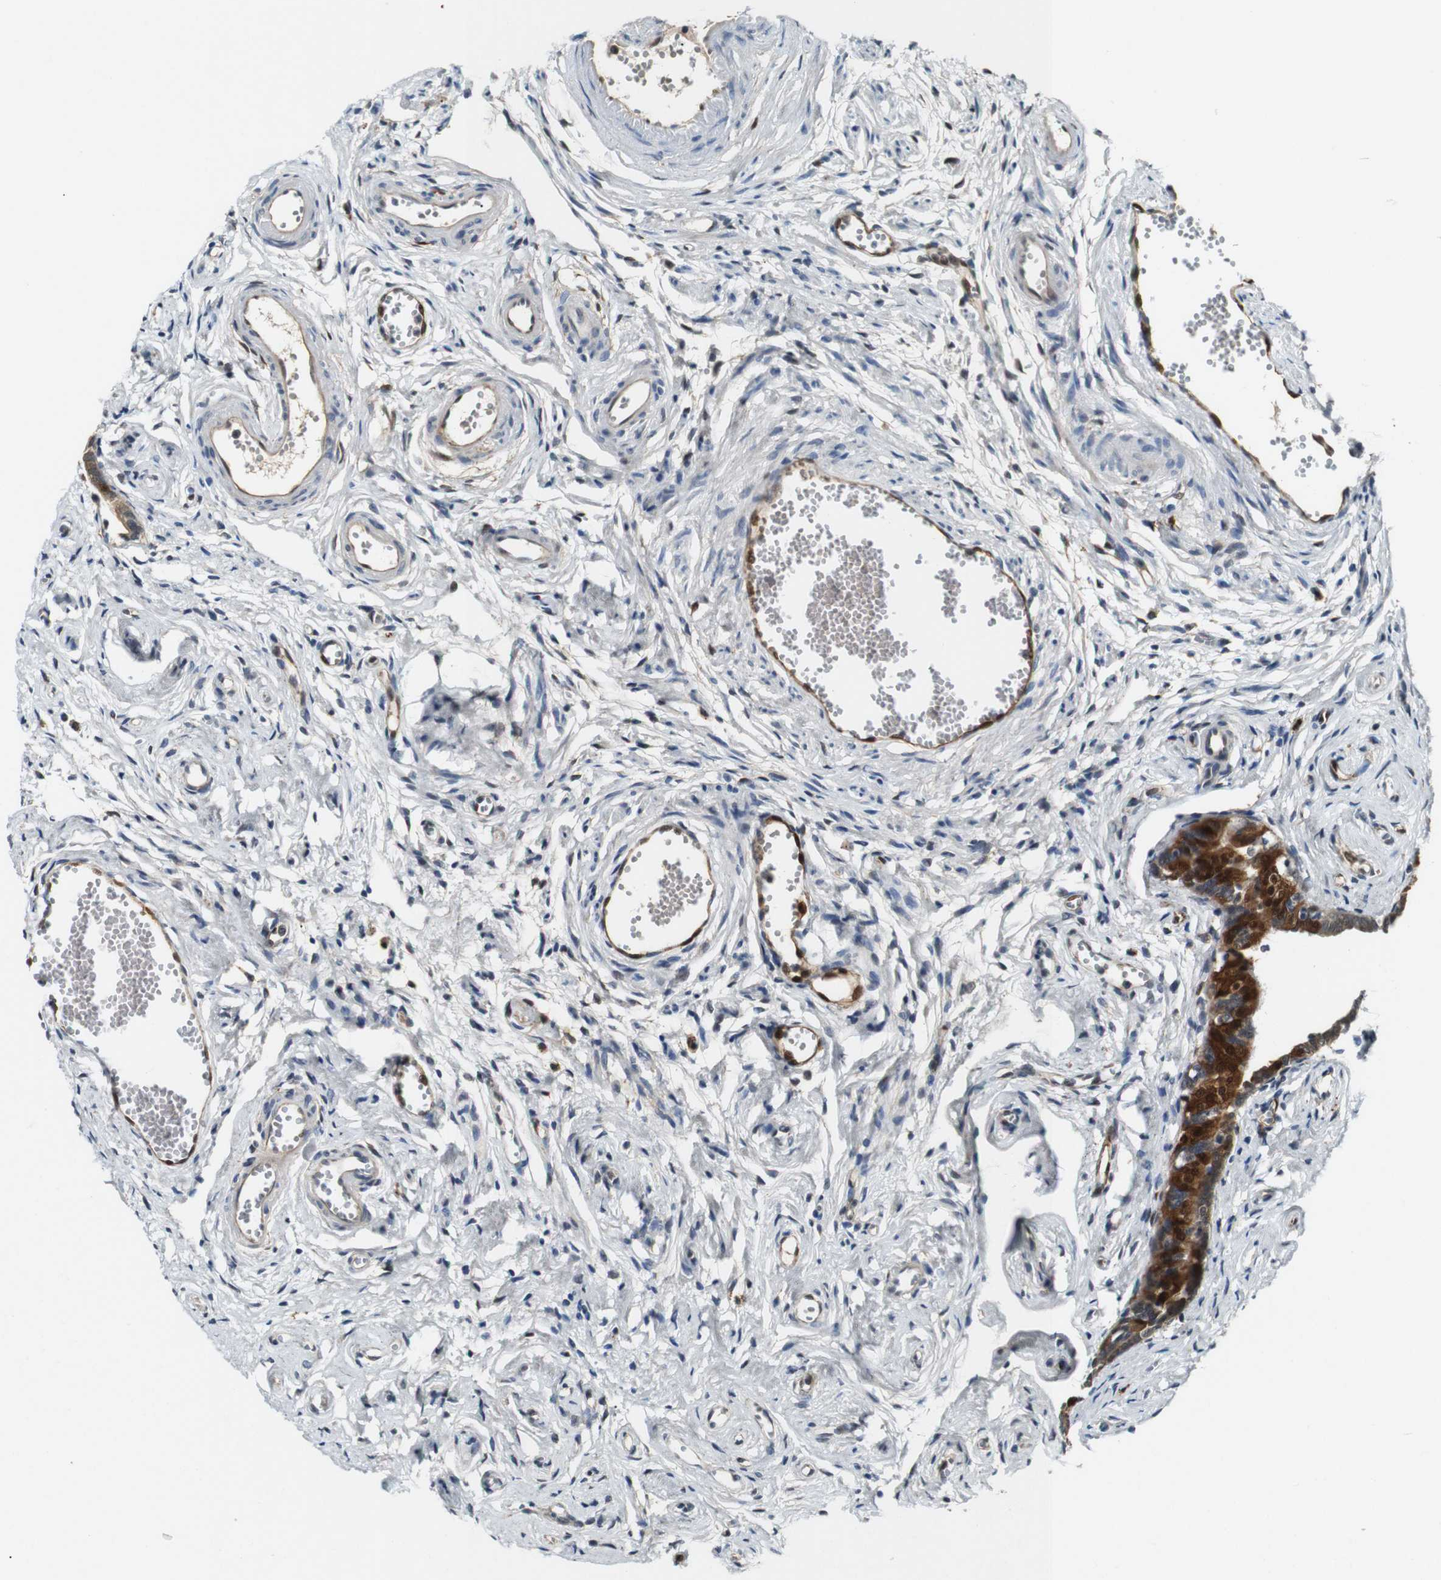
{"staining": {"intensity": "strong", "quantity": "25%-75%", "location": "cytoplasmic/membranous,nuclear"}, "tissue": "fallopian tube", "cell_type": "Glandular cells", "image_type": "normal", "snomed": [{"axis": "morphology", "description": "Normal tissue, NOS"}, {"axis": "topography", "description": "Fallopian tube"}], "caption": "An immunohistochemistry image of unremarkable tissue is shown. Protein staining in brown highlights strong cytoplasmic/membranous,nuclear positivity in fallopian tube within glandular cells. The staining was performed using DAB, with brown indicating positive protein expression. Nuclei are stained blue with hematoxylin.", "gene": "LXN", "patient": {"sex": "female", "age": 71}}